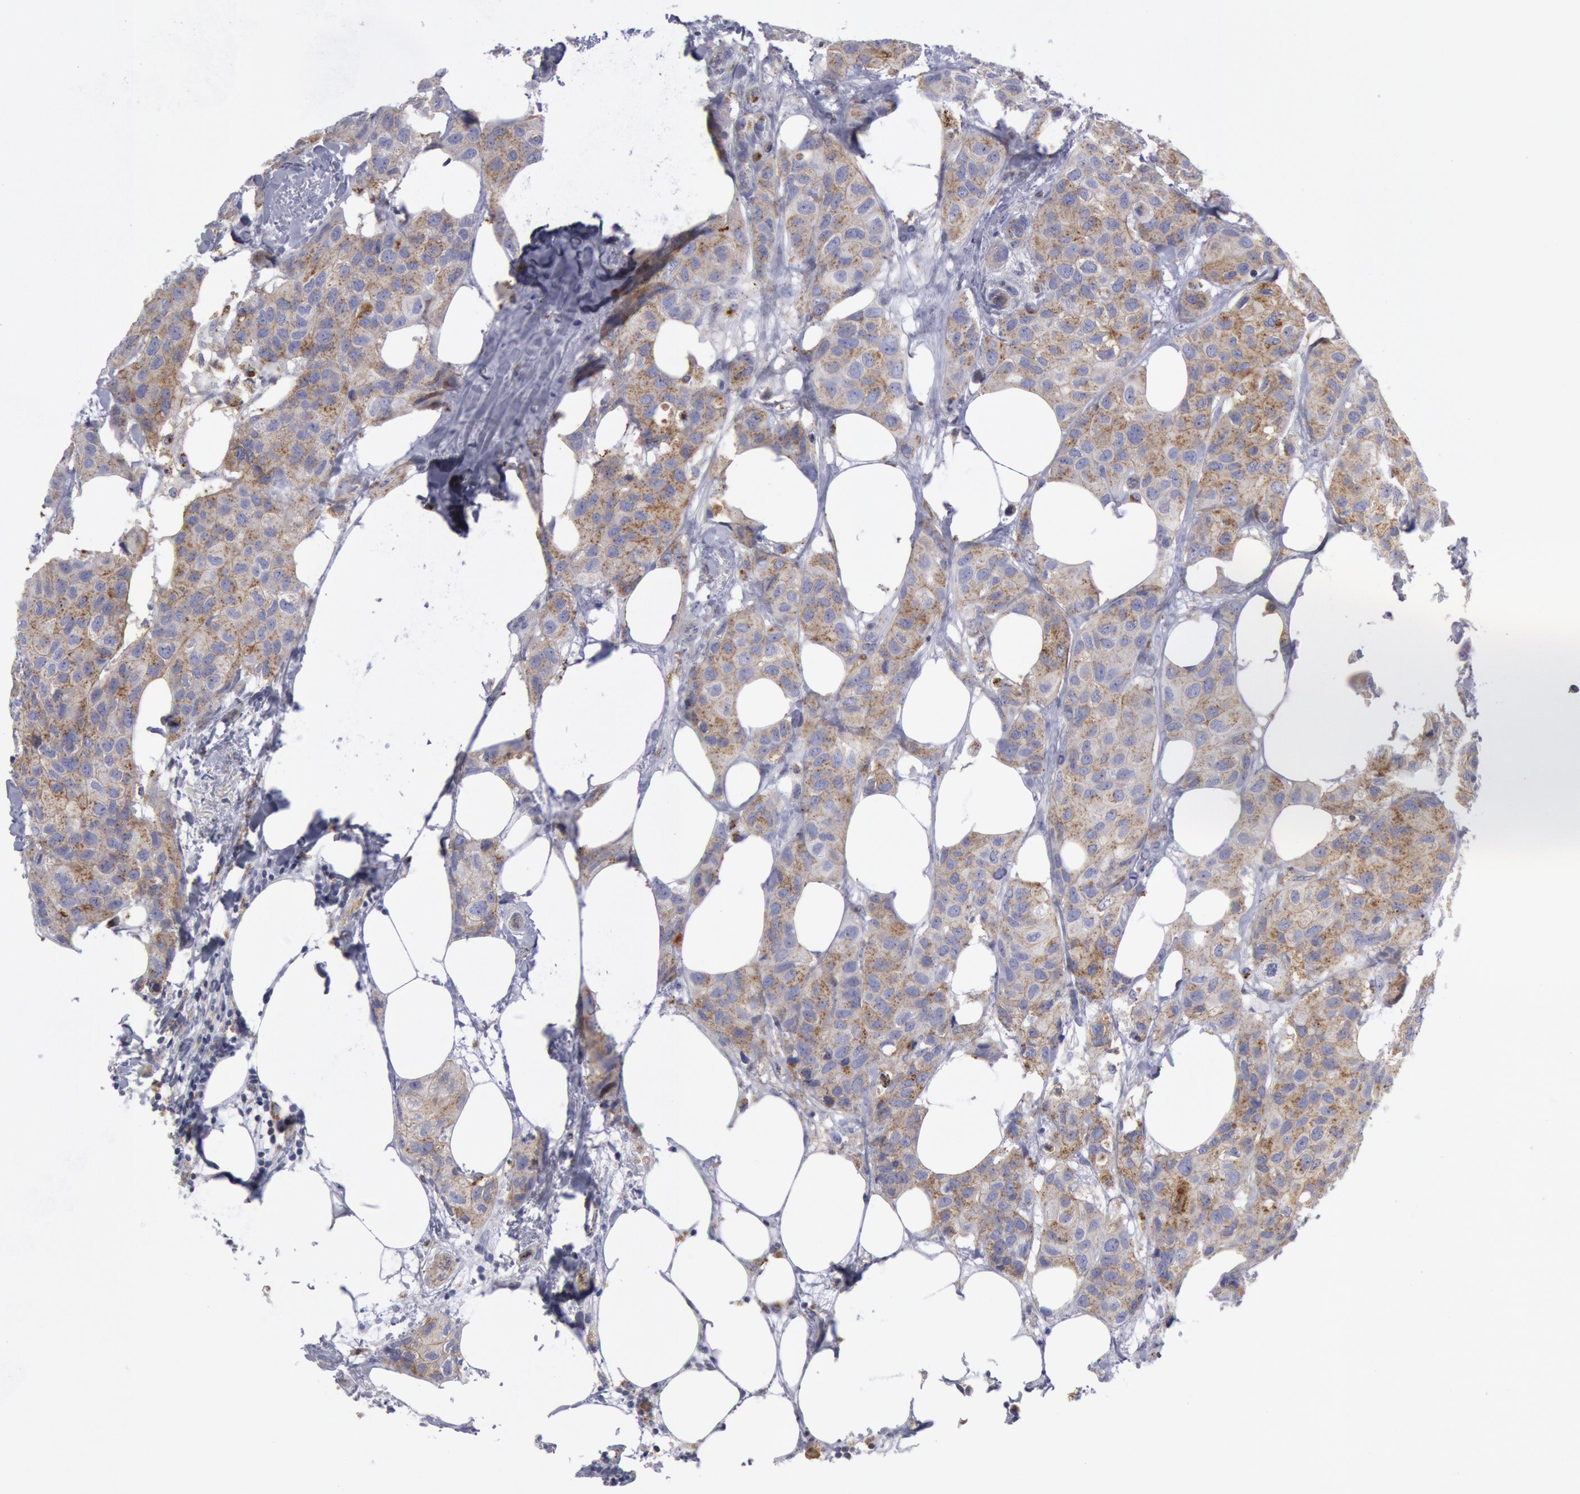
{"staining": {"intensity": "weak", "quantity": ">75%", "location": "cytoplasmic/membranous"}, "tissue": "breast cancer", "cell_type": "Tumor cells", "image_type": "cancer", "snomed": [{"axis": "morphology", "description": "Duct carcinoma"}, {"axis": "topography", "description": "Breast"}], "caption": "There is low levels of weak cytoplasmic/membranous positivity in tumor cells of breast cancer, as demonstrated by immunohistochemical staining (brown color).", "gene": "FLOT1", "patient": {"sex": "female", "age": 68}}